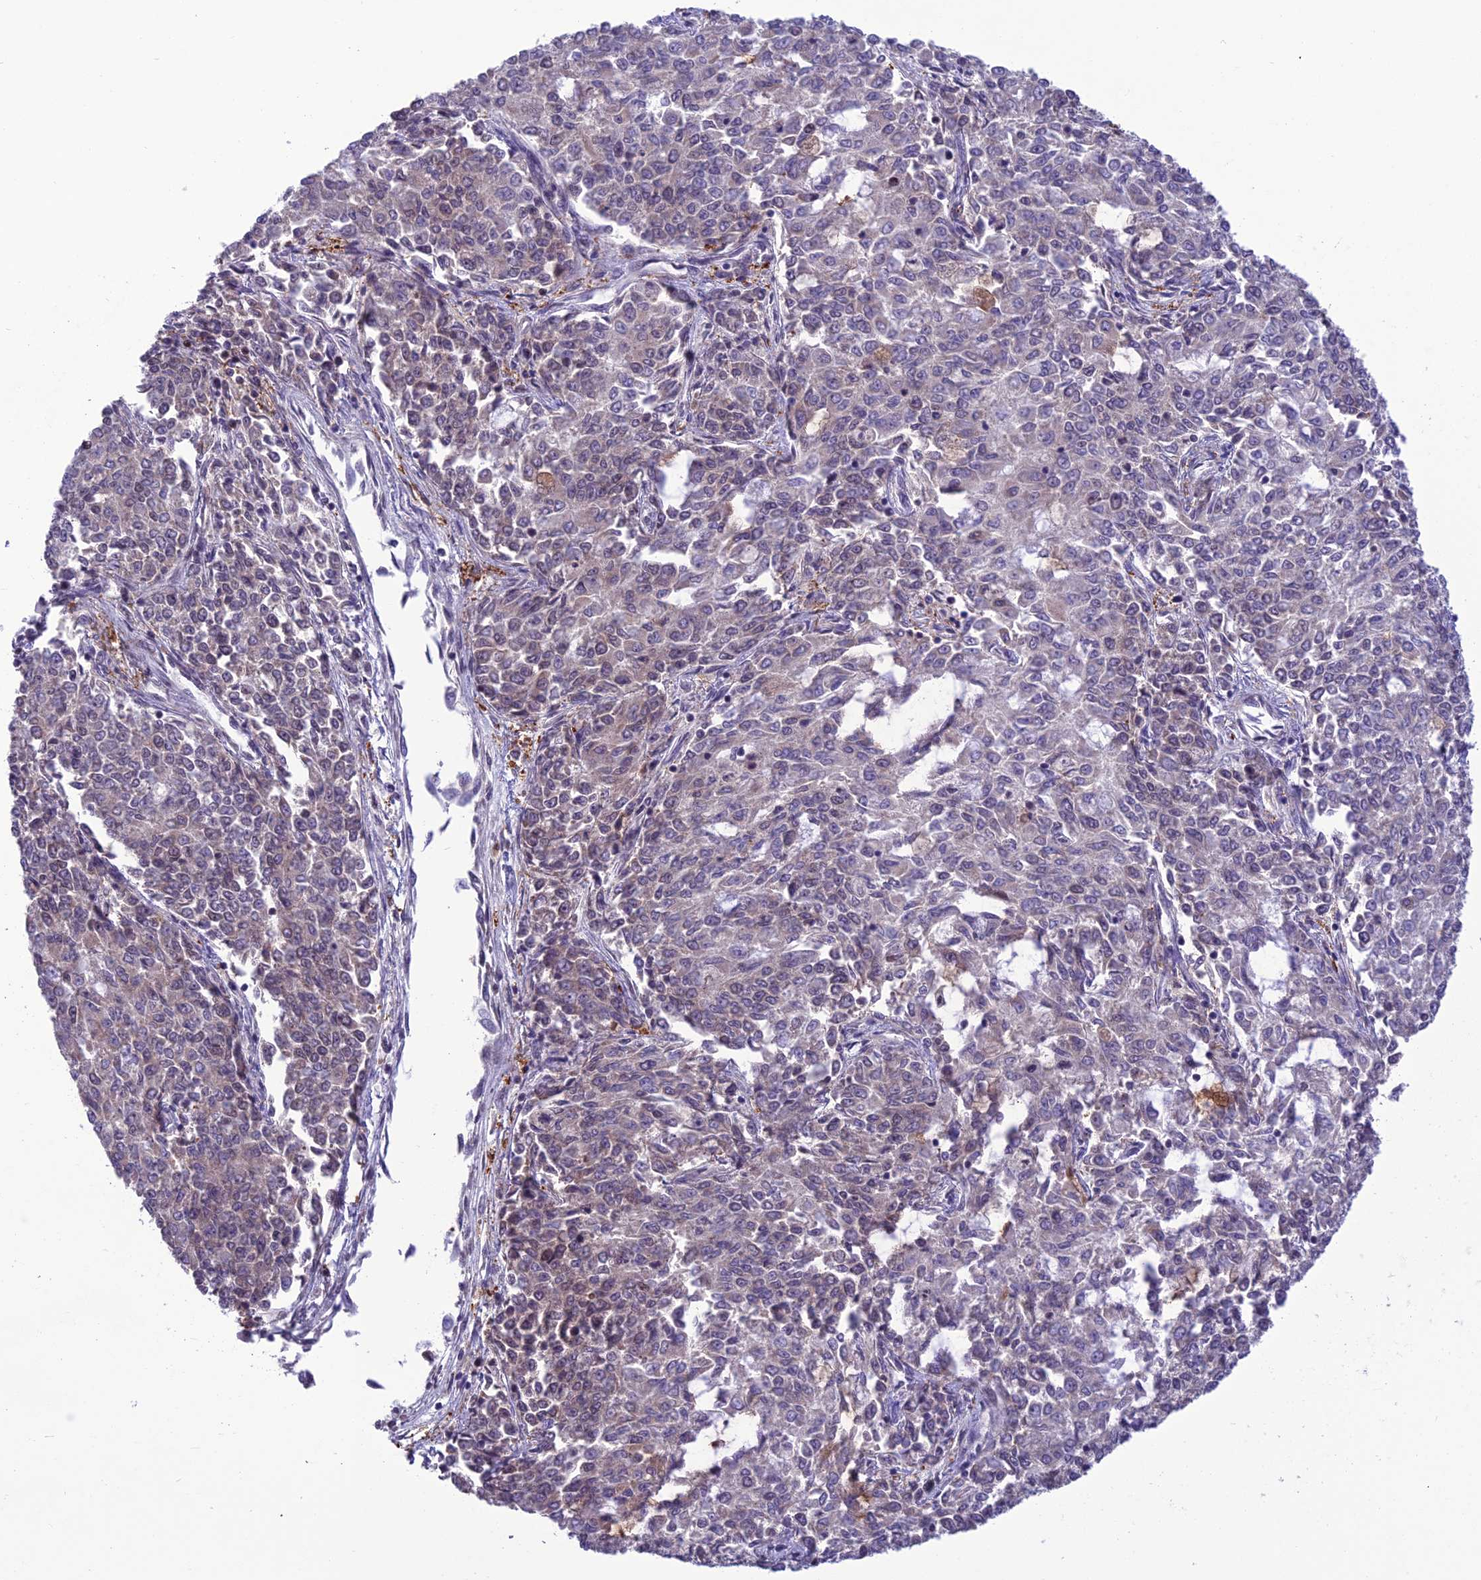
{"staining": {"intensity": "weak", "quantity": "25%-75%", "location": "cytoplasmic/membranous"}, "tissue": "endometrial cancer", "cell_type": "Tumor cells", "image_type": "cancer", "snomed": [{"axis": "morphology", "description": "Adenocarcinoma, NOS"}, {"axis": "topography", "description": "Endometrium"}], "caption": "Immunohistochemistry (IHC) histopathology image of adenocarcinoma (endometrial) stained for a protein (brown), which shows low levels of weak cytoplasmic/membranous positivity in about 25%-75% of tumor cells.", "gene": "MIS12", "patient": {"sex": "female", "age": 50}}